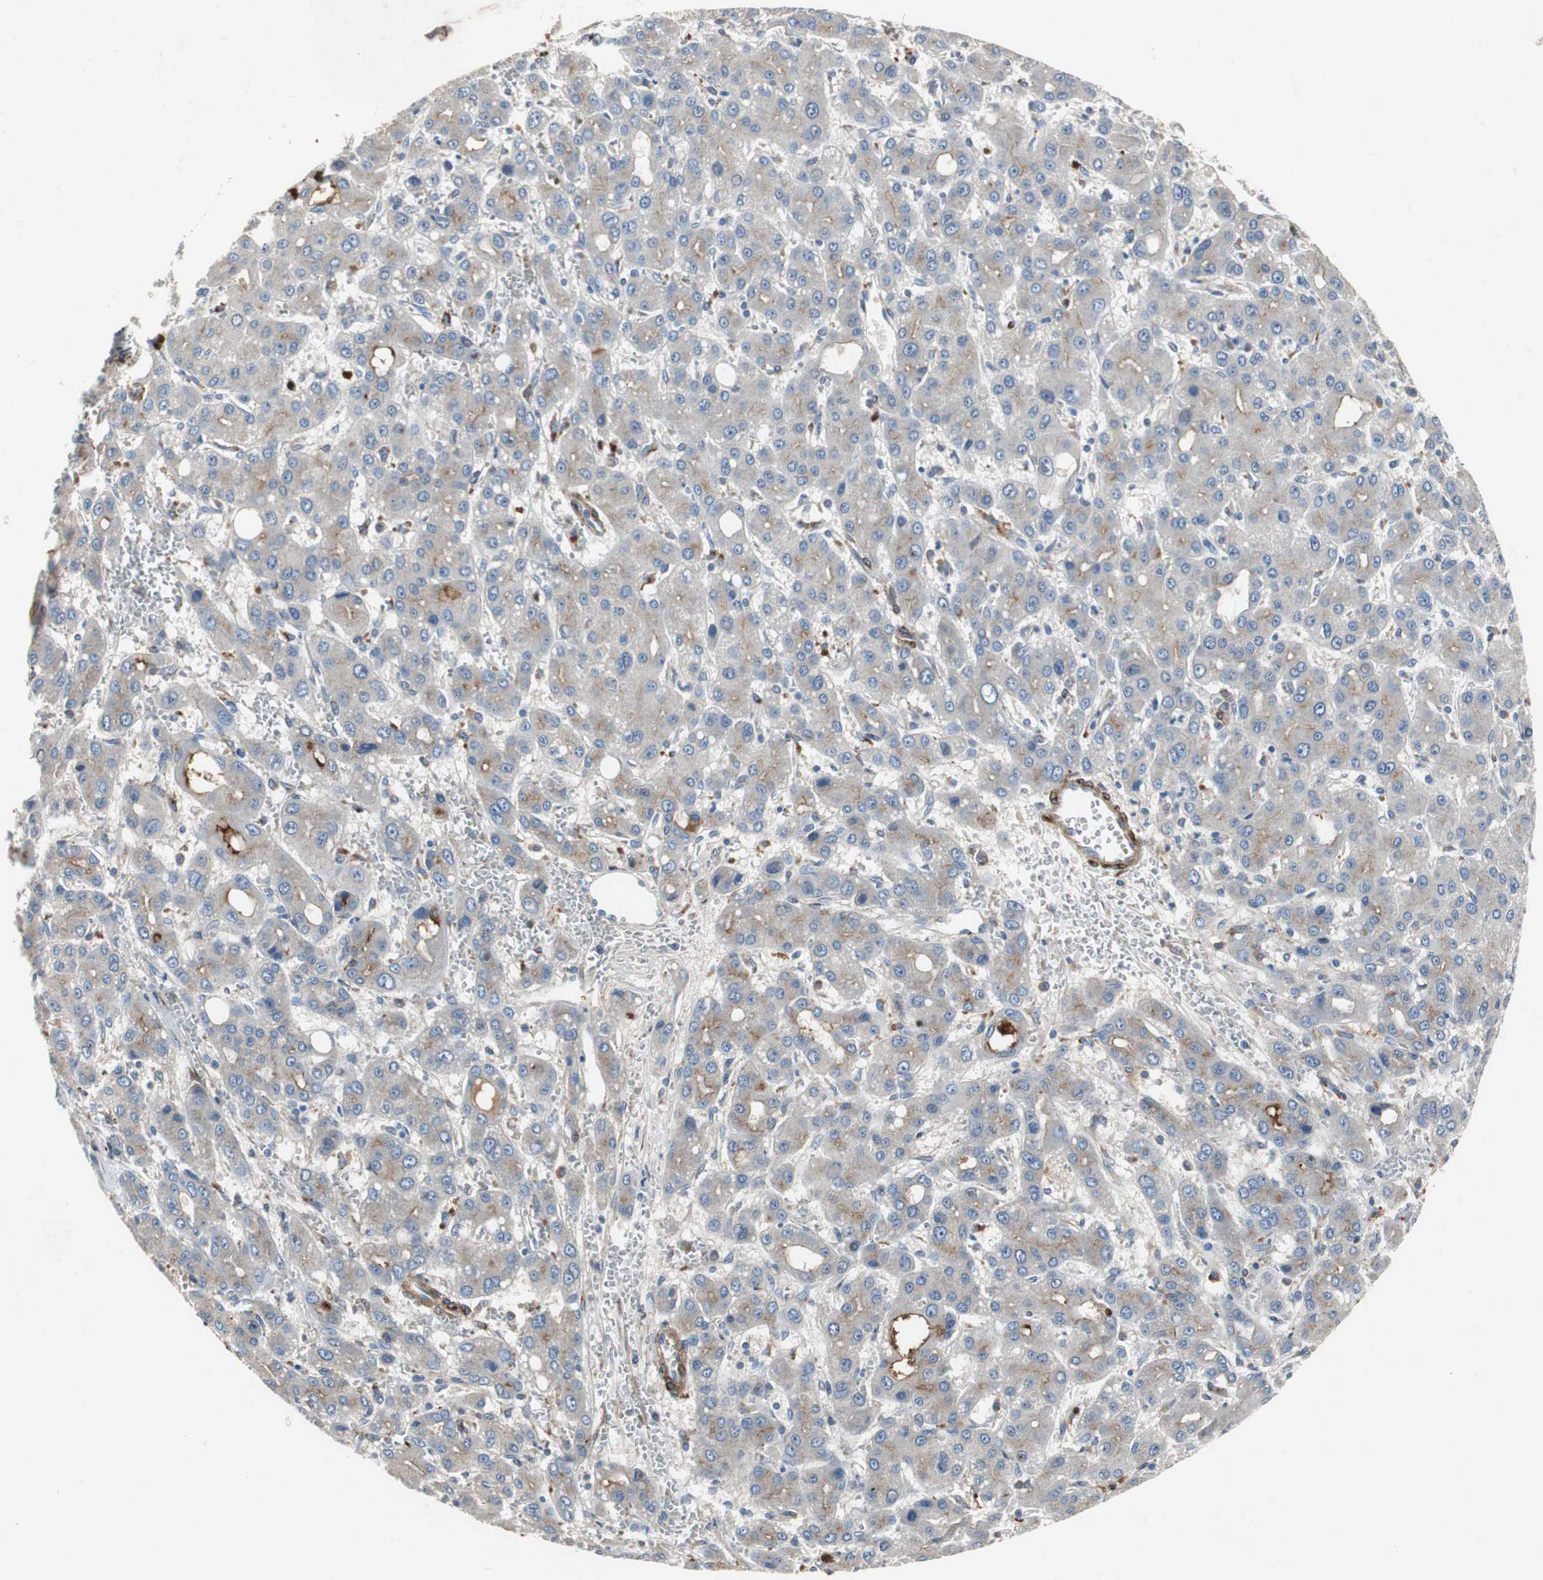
{"staining": {"intensity": "weak", "quantity": "25%-75%", "location": "cytoplasmic/membranous"}, "tissue": "liver cancer", "cell_type": "Tumor cells", "image_type": "cancer", "snomed": [{"axis": "morphology", "description": "Carcinoma, Hepatocellular, NOS"}, {"axis": "topography", "description": "Liver"}], "caption": "Immunohistochemistry image of neoplastic tissue: human liver hepatocellular carcinoma stained using immunohistochemistry exhibits low levels of weak protein expression localized specifically in the cytoplasmic/membranous of tumor cells, appearing as a cytoplasmic/membranous brown color.", "gene": "SORT1", "patient": {"sex": "male", "age": 55}}